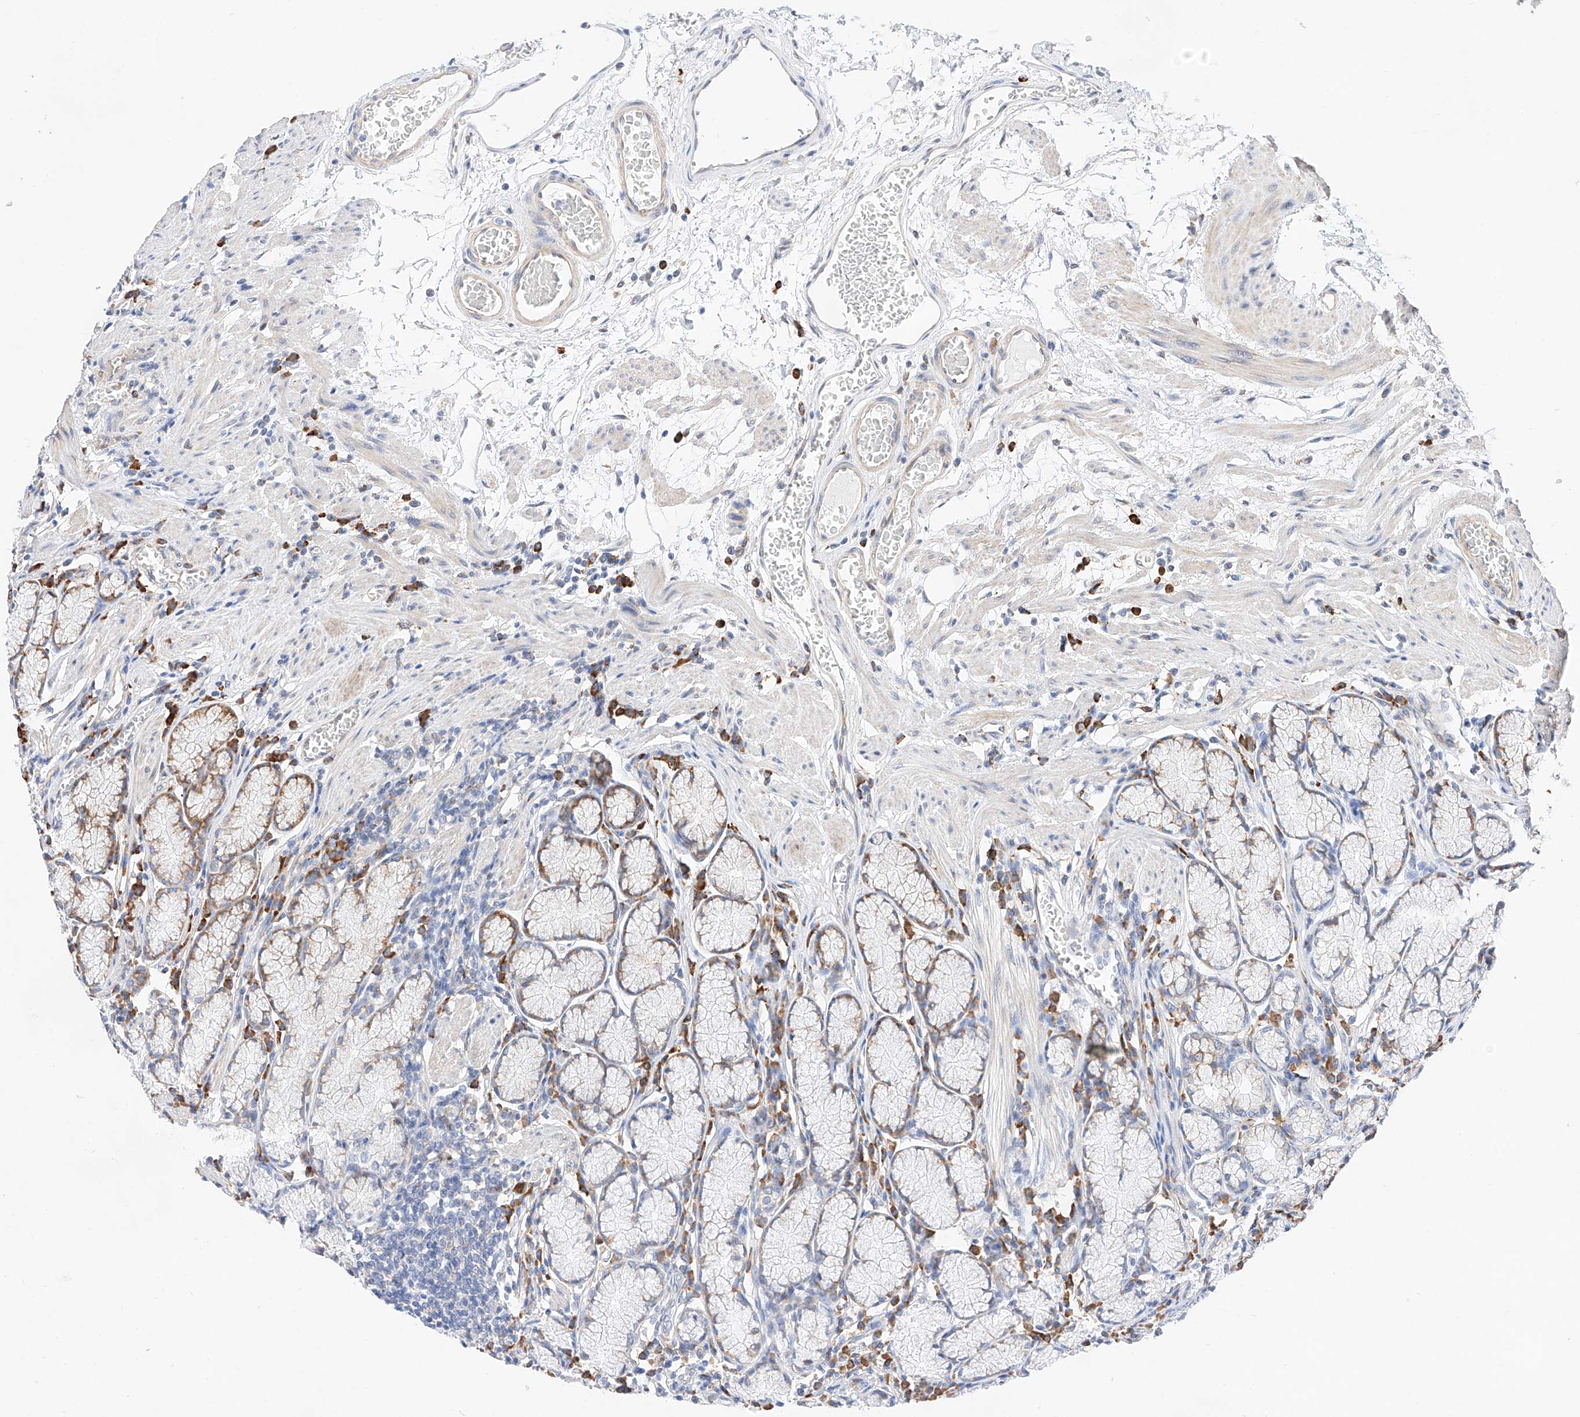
{"staining": {"intensity": "moderate", "quantity": "<25%", "location": "cytoplasmic/membranous"}, "tissue": "stomach", "cell_type": "Glandular cells", "image_type": "normal", "snomed": [{"axis": "morphology", "description": "Normal tissue, NOS"}, {"axis": "topography", "description": "Stomach"}], "caption": "A photomicrograph of human stomach stained for a protein shows moderate cytoplasmic/membranous brown staining in glandular cells. (brown staining indicates protein expression, while blue staining denotes nuclei).", "gene": "ATP9B", "patient": {"sex": "male", "age": 55}}